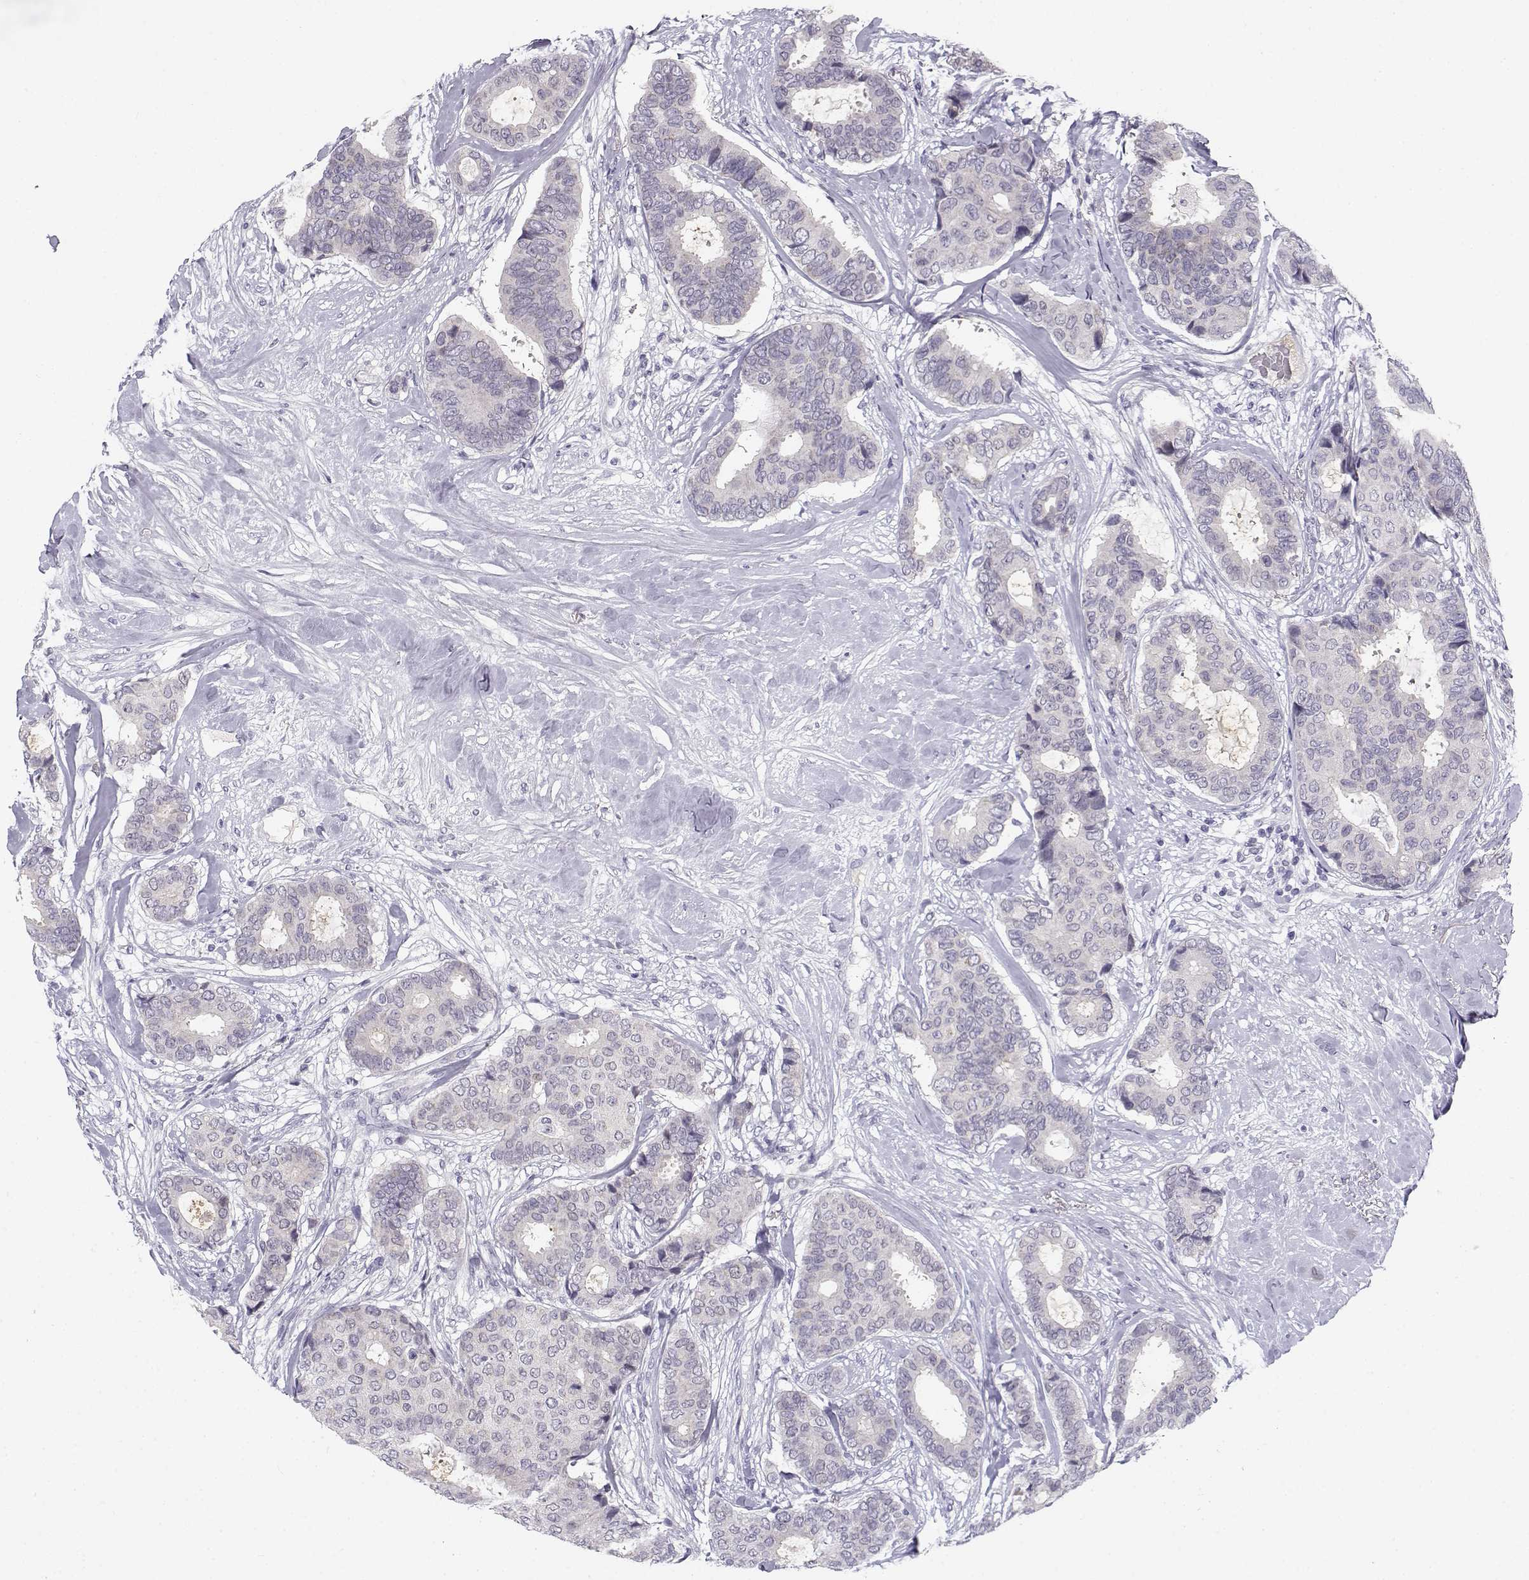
{"staining": {"intensity": "negative", "quantity": "none", "location": "none"}, "tissue": "breast cancer", "cell_type": "Tumor cells", "image_type": "cancer", "snomed": [{"axis": "morphology", "description": "Duct carcinoma"}, {"axis": "topography", "description": "Breast"}], "caption": "Tumor cells are negative for brown protein staining in invasive ductal carcinoma (breast). The staining was performed using DAB to visualize the protein expression in brown, while the nuclei were stained in blue with hematoxylin (Magnification: 20x).", "gene": "DDX25", "patient": {"sex": "female", "age": 75}}